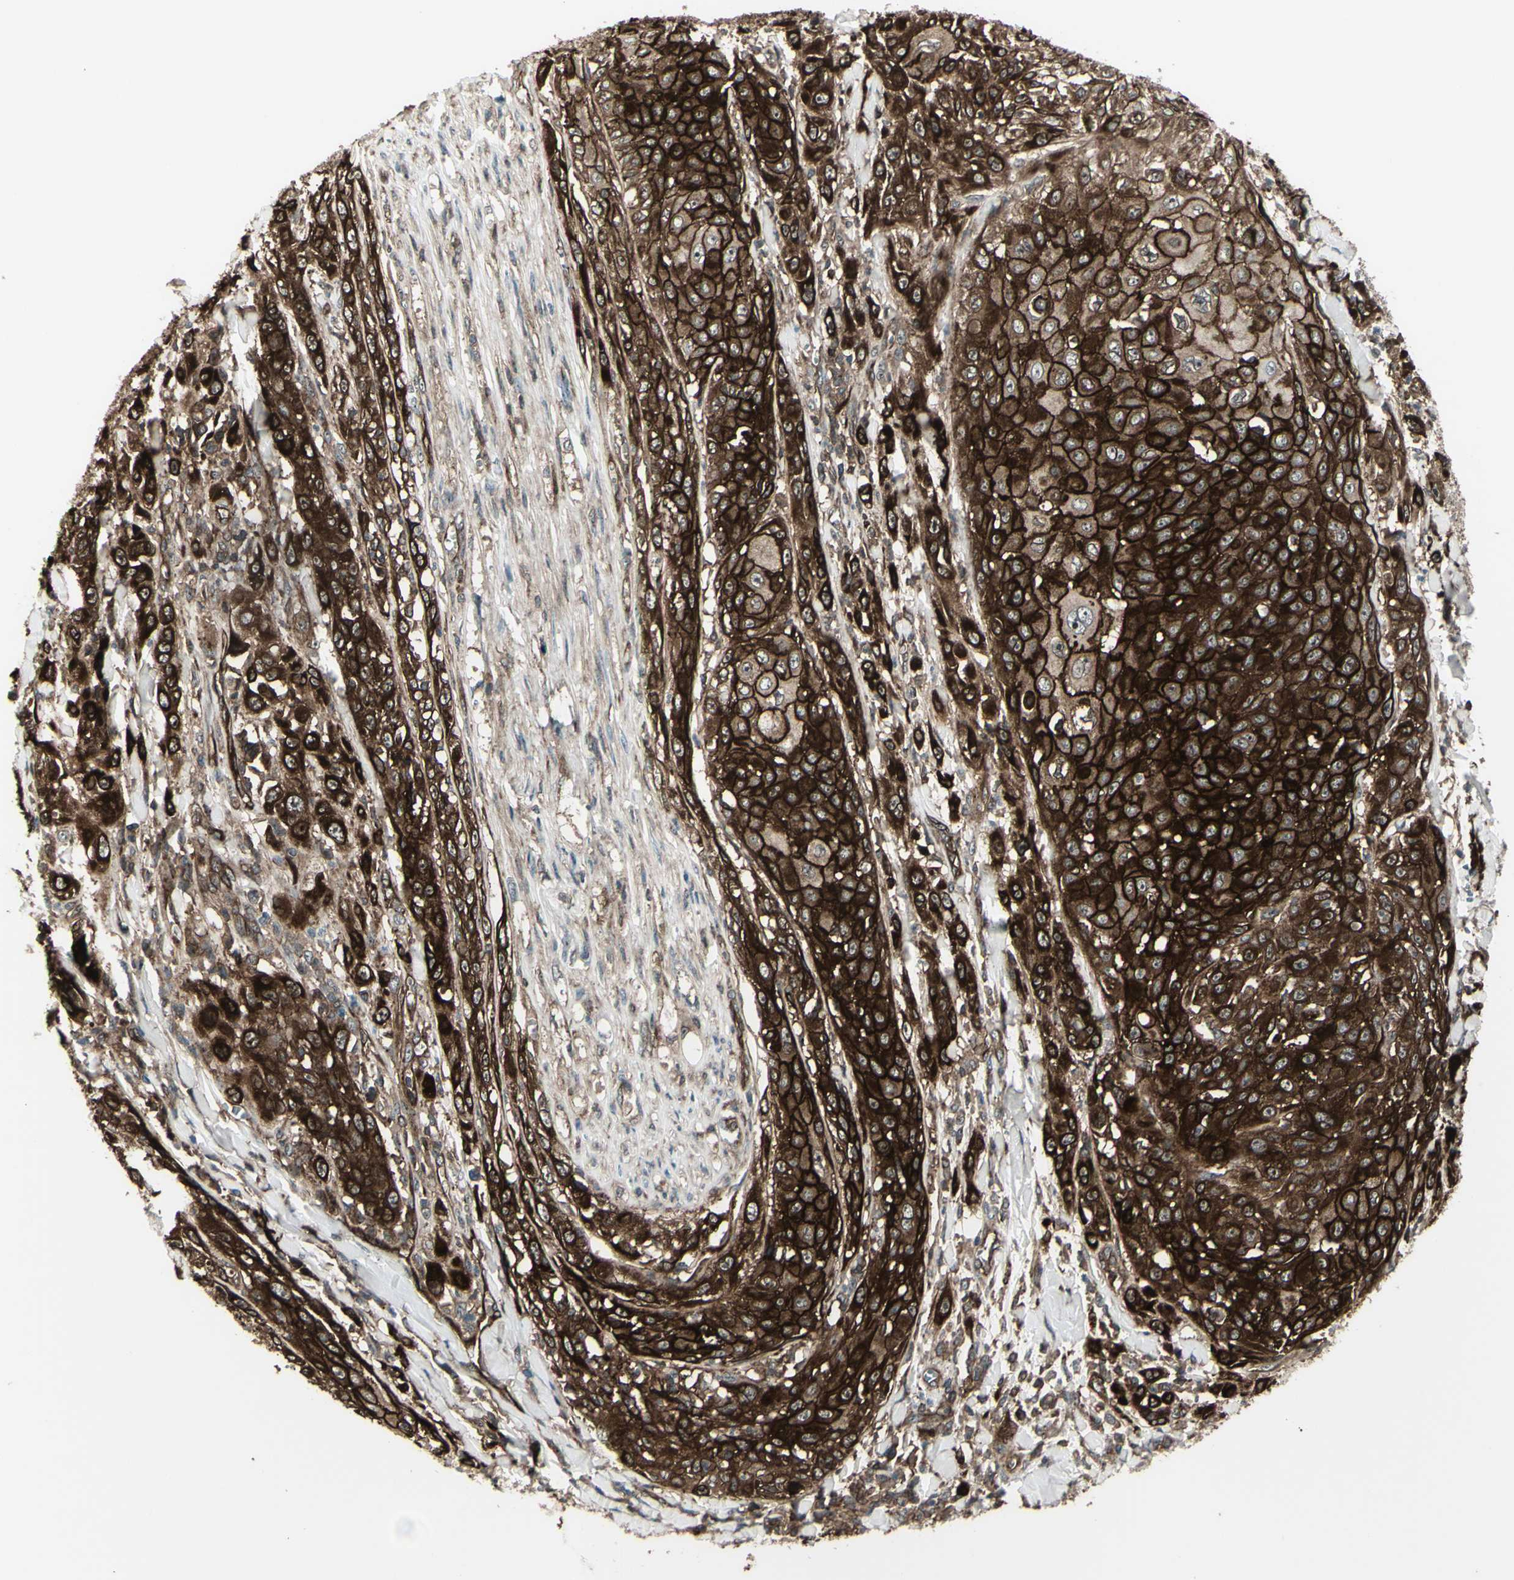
{"staining": {"intensity": "strong", "quantity": ">75%", "location": "cytoplasmic/membranous"}, "tissue": "skin cancer", "cell_type": "Tumor cells", "image_type": "cancer", "snomed": [{"axis": "morphology", "description": "Squamous cell carcinoma, NOS"}, {"axis": "morphology", "description": "Squamous cell carcinoma, metastatic, NOS"}, {"axis": "topography", "description": "Skin"}, {"axis": "topography", "description": "Lymph node"}], "caption": "Skin cancer was stained to show a protein in brown. There is high levels of strong cytoplasmic/membranous positivity in approximately >75% of tumor cells.", "gene": "FXYD5", "patient": {"sex": "male", "age": 75}}